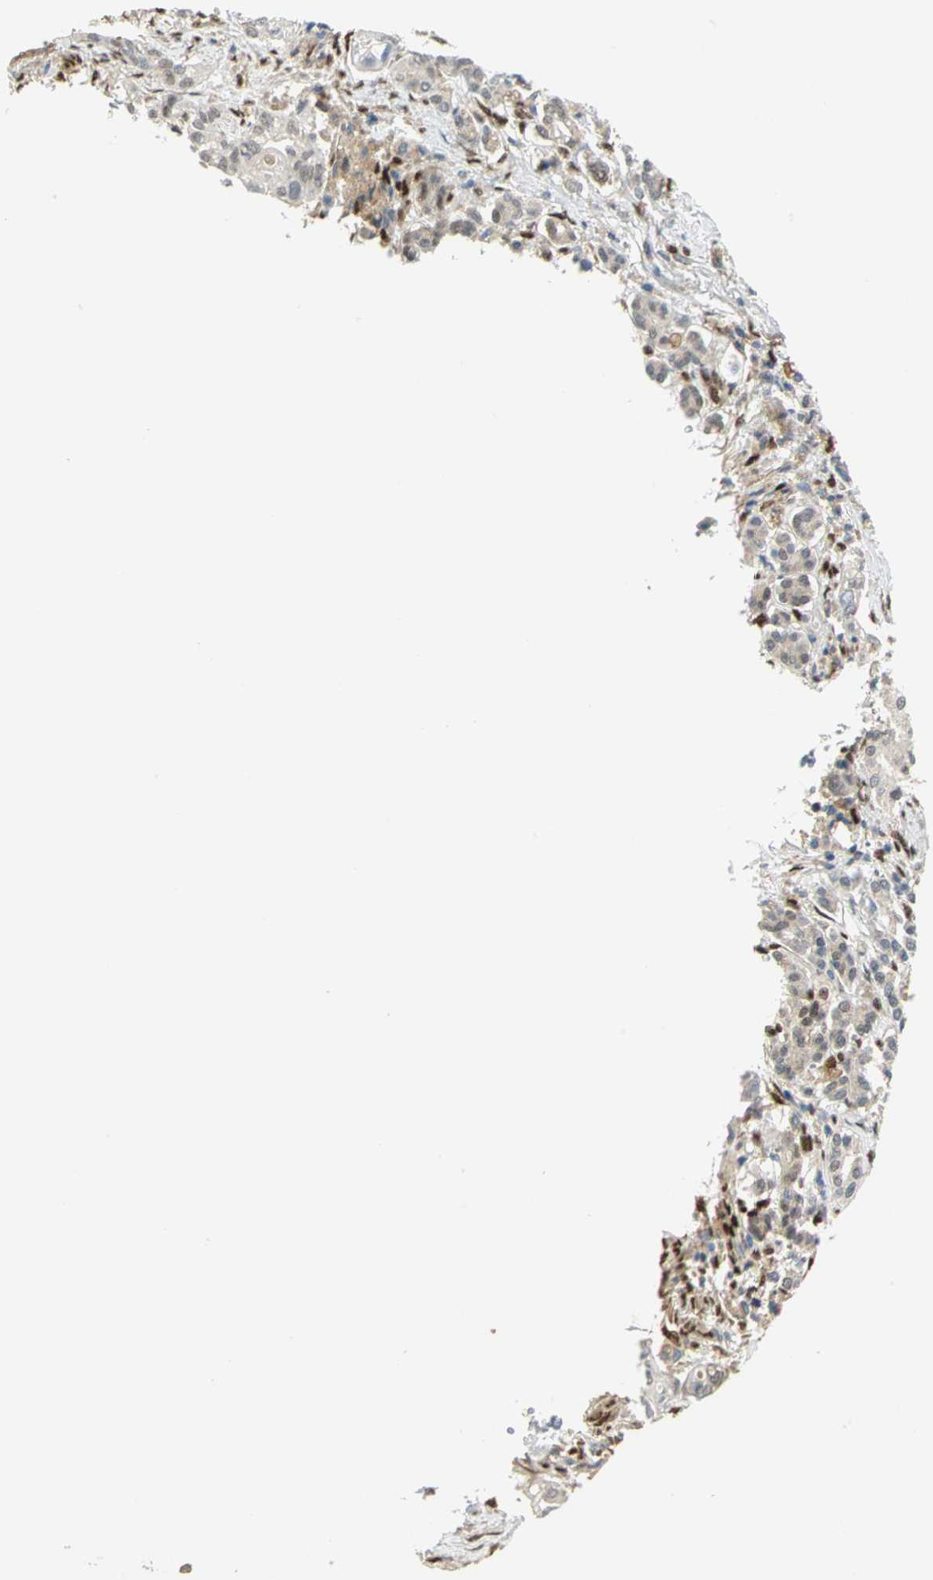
{"staining": {"intensity": "weak", "quantity": ">75%", "location": "cytoplasmic/membranous,nuclear"}, "tissue": "pancreatic cancer", "cell_type": "Tumor cells", "image_type": "cancer", "snomed": [{"axis": "morphology", "description": "Normal tissue, NOS"}, {"axis": "topography", "description": "Pancreas"}], "caption": "A brown stain highlights weak cytoplasmic/membranous and nuclear positivity of a protein in human pancreatic cancer tumor cells.", "gene": "RBFOX2", "patient": {"sex": "male", "age": 42}}